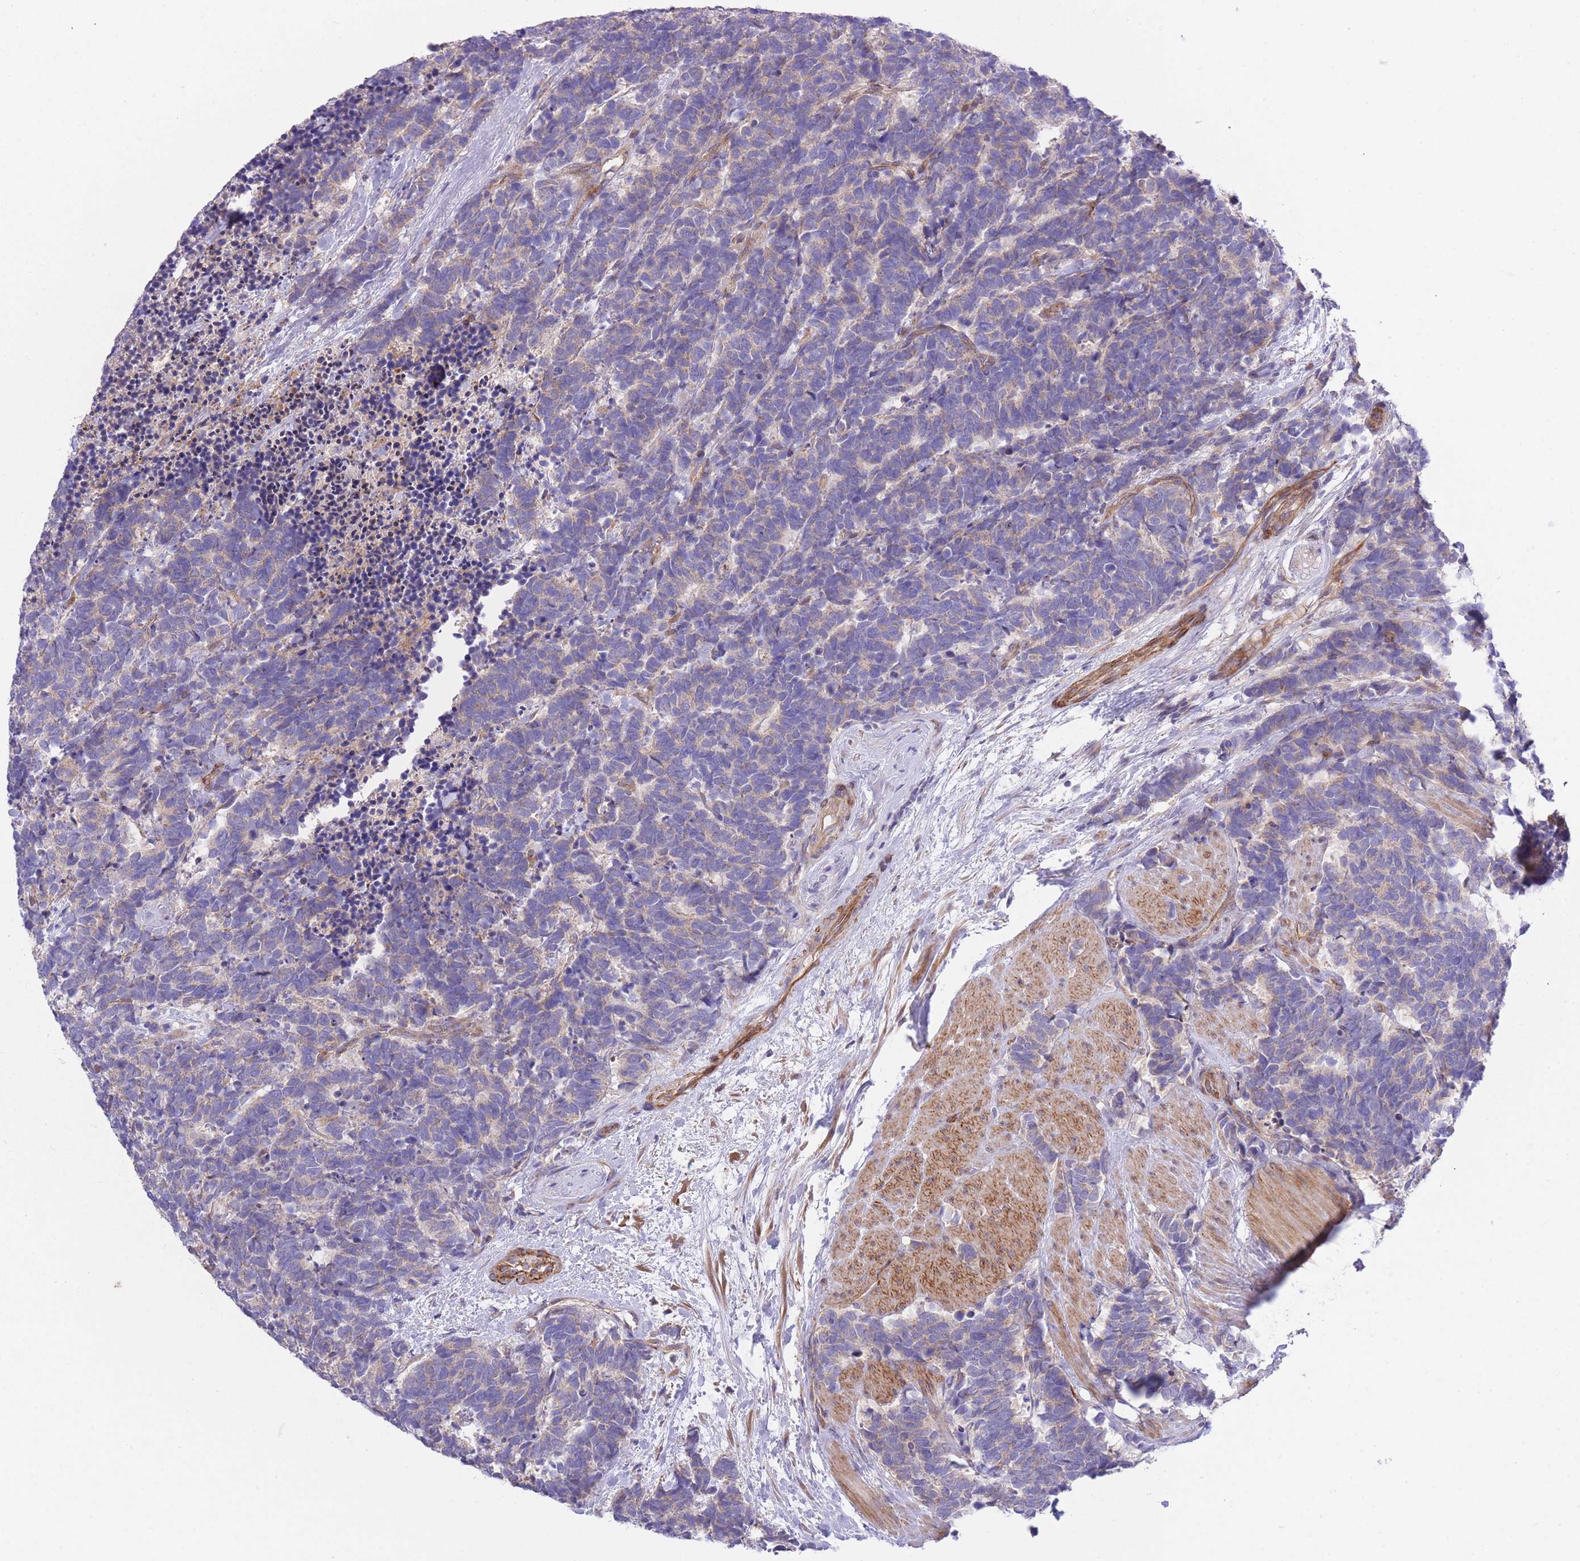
{"staining": {"intensity": "negative", "quantity": "none", "location": "none"}, "tissue": "carcinoid", "cell_type": "Tumor cells", "image_type": "cancer", "snomed": [{"axis": "morphology", "description": "Carcinoma, NOS"}, {"axis": "morphology", "description": "Carcinoid, malignant, NOS"}, {"axis": "topography", "description": "Prostate"}], "caption": "Immunohistochemistry (IHC) histopathology image of carcinoid stained for a protein (brown), which exhibits no expression in tumor cells.", "gene": "CHAC1", "patient": {"sex": "male", "age": 57}}